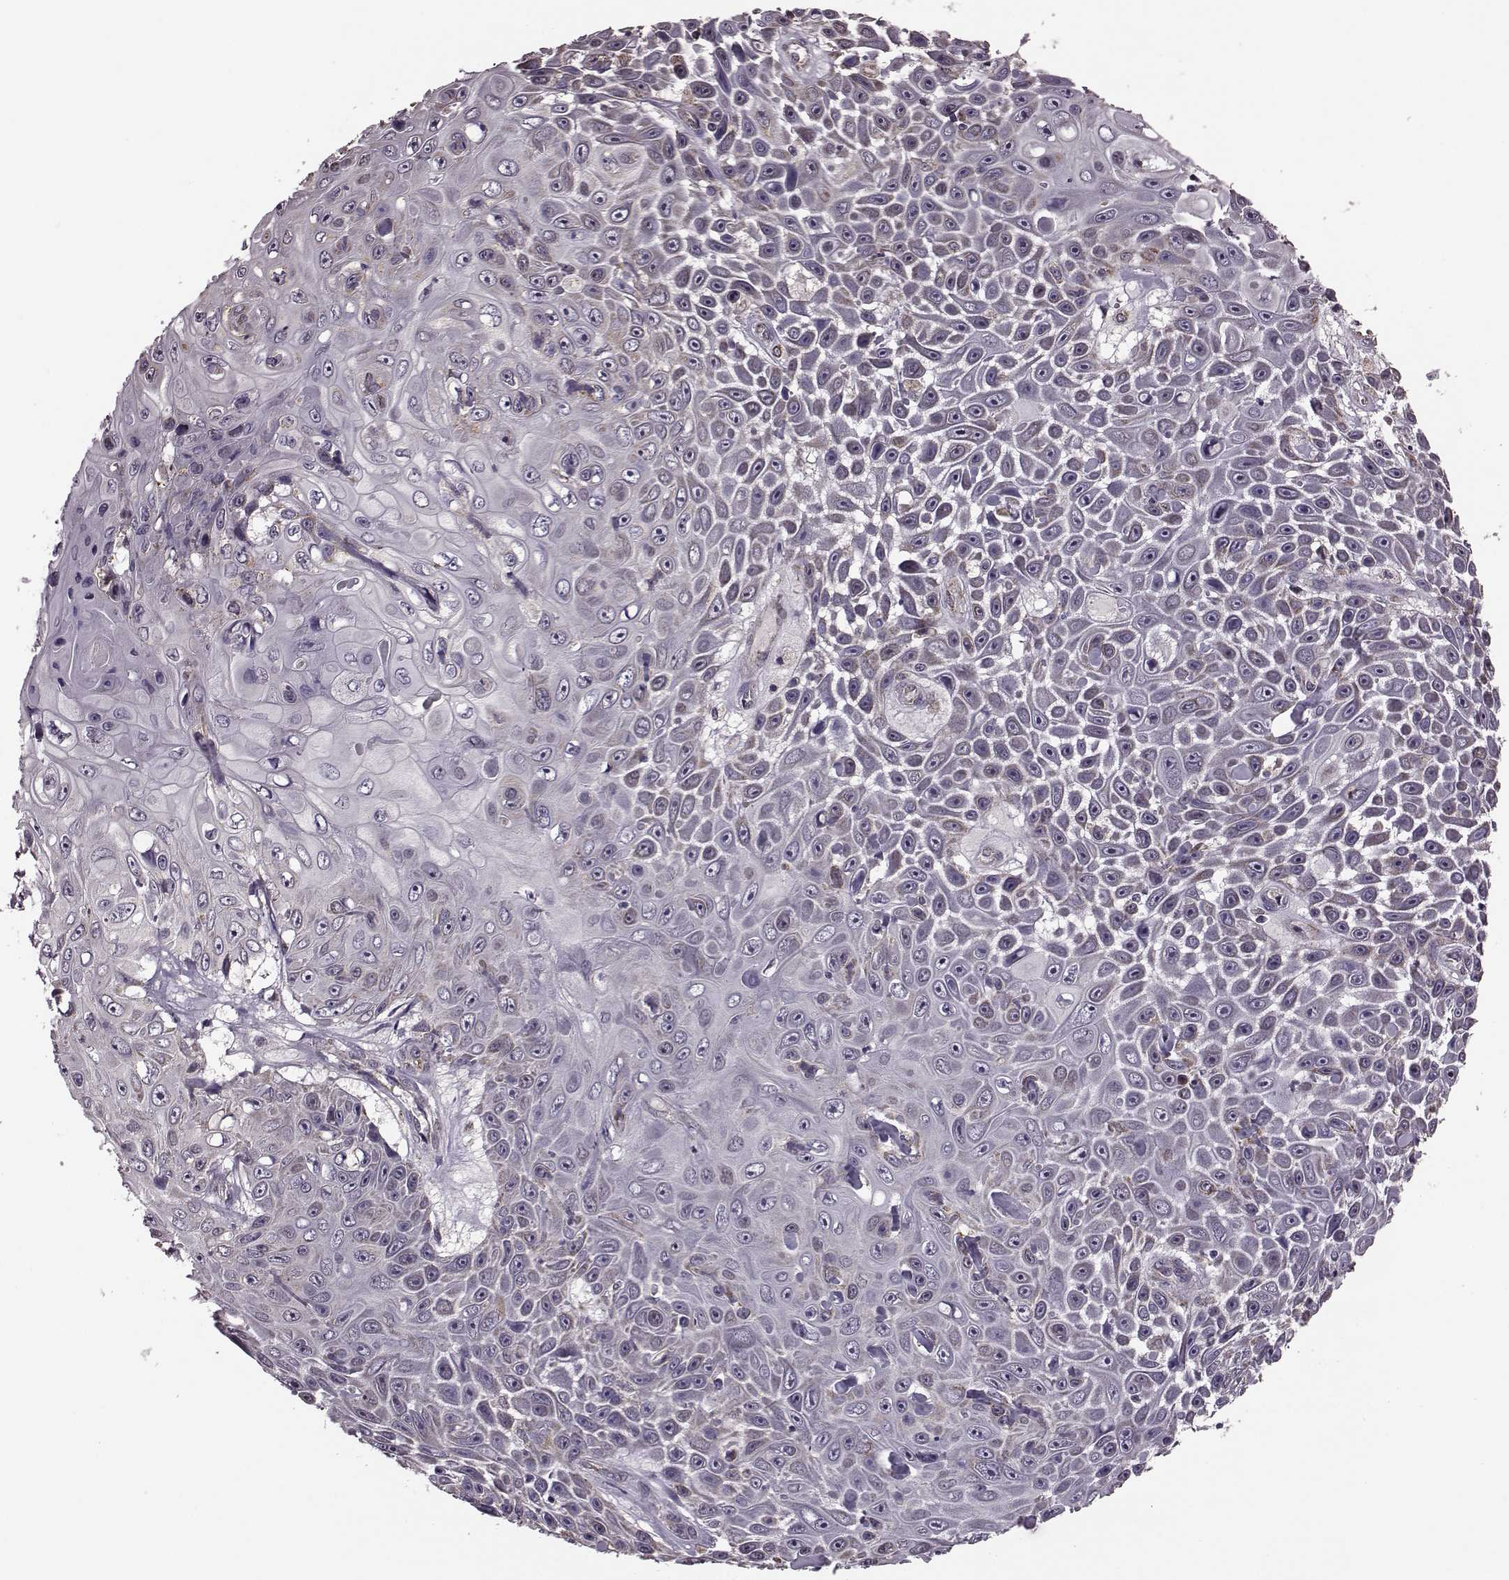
{"staining": {"intensity": "weak", "quantity": "<25%", "location": "cytoplasmic/membranous"}, "tissue": "skin cancer", "cell_type": "Tumor cells", "image_type": "cancer", "snomed": [{"axis": "morphology", "description": "Squamous cell carcinoma, NOS"}, {"axis": "topography", "description": "Skin"}], "caption": "There is no significant expression in tumor cells of skin cancer.", "gene": "PUDP", "patient": {"sex": "male", "age": 82}}